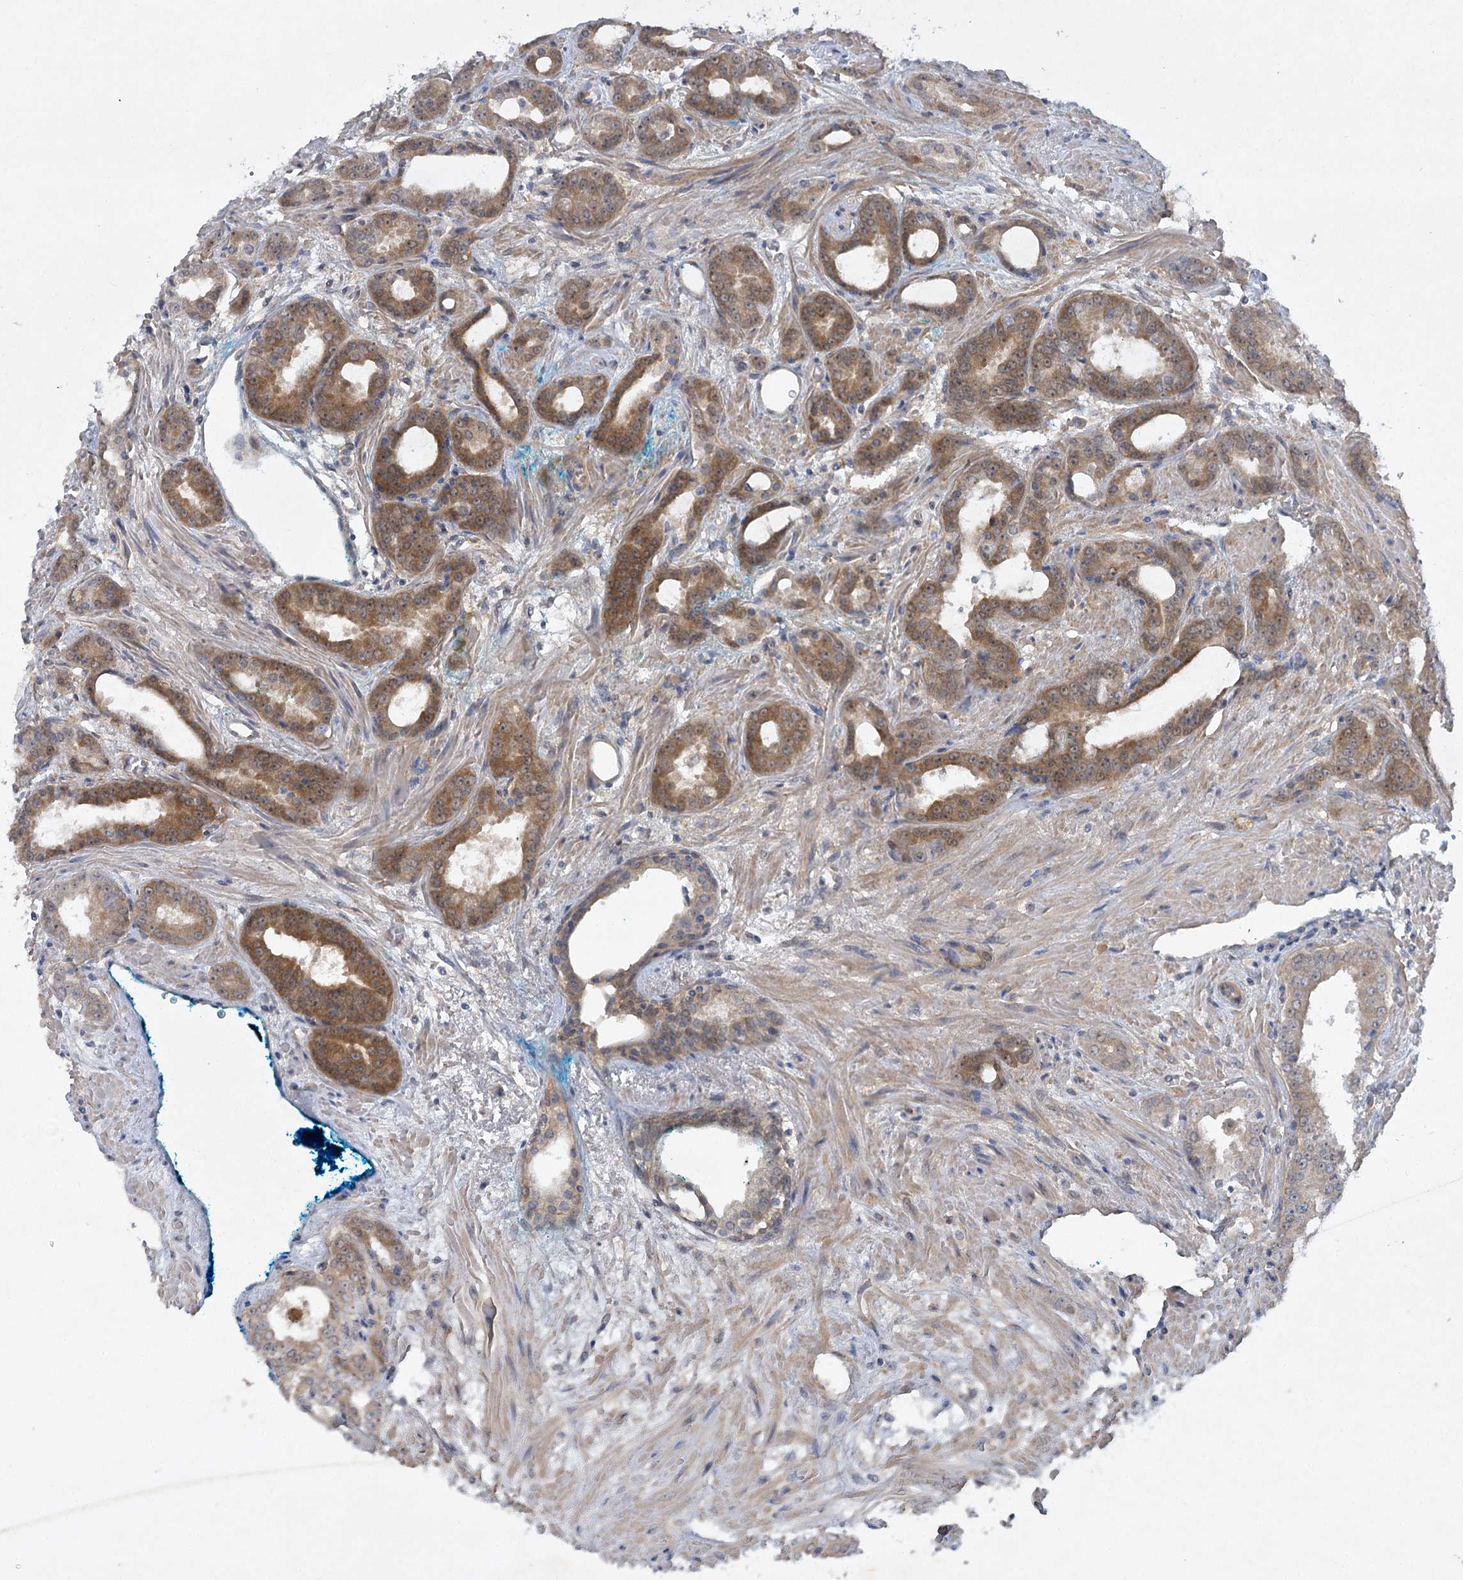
{"staining": {"intensity": "moderate", "quantity": ">75%", "location": "cytoplasmic/membranous"}, "tissue": "prostate cancer", "cell_type": "Tumor cells", "image_type": "cancer", "snomed": [{"axis": "morphology", "description": "Adenocarcinoma, High grade"}, {"axis": "topography", "description": "Prostate"}], "caption": "Moderate cytoplasmic/membranous positivity is identified in approximately >75% of tumor cells in prostate adenocarcinoma (high-grade). The protein is shown in brown color, while the nuclei are stained blue.", "gene": "AAMDC", "patient": {"sex": "male", "age": 71}}